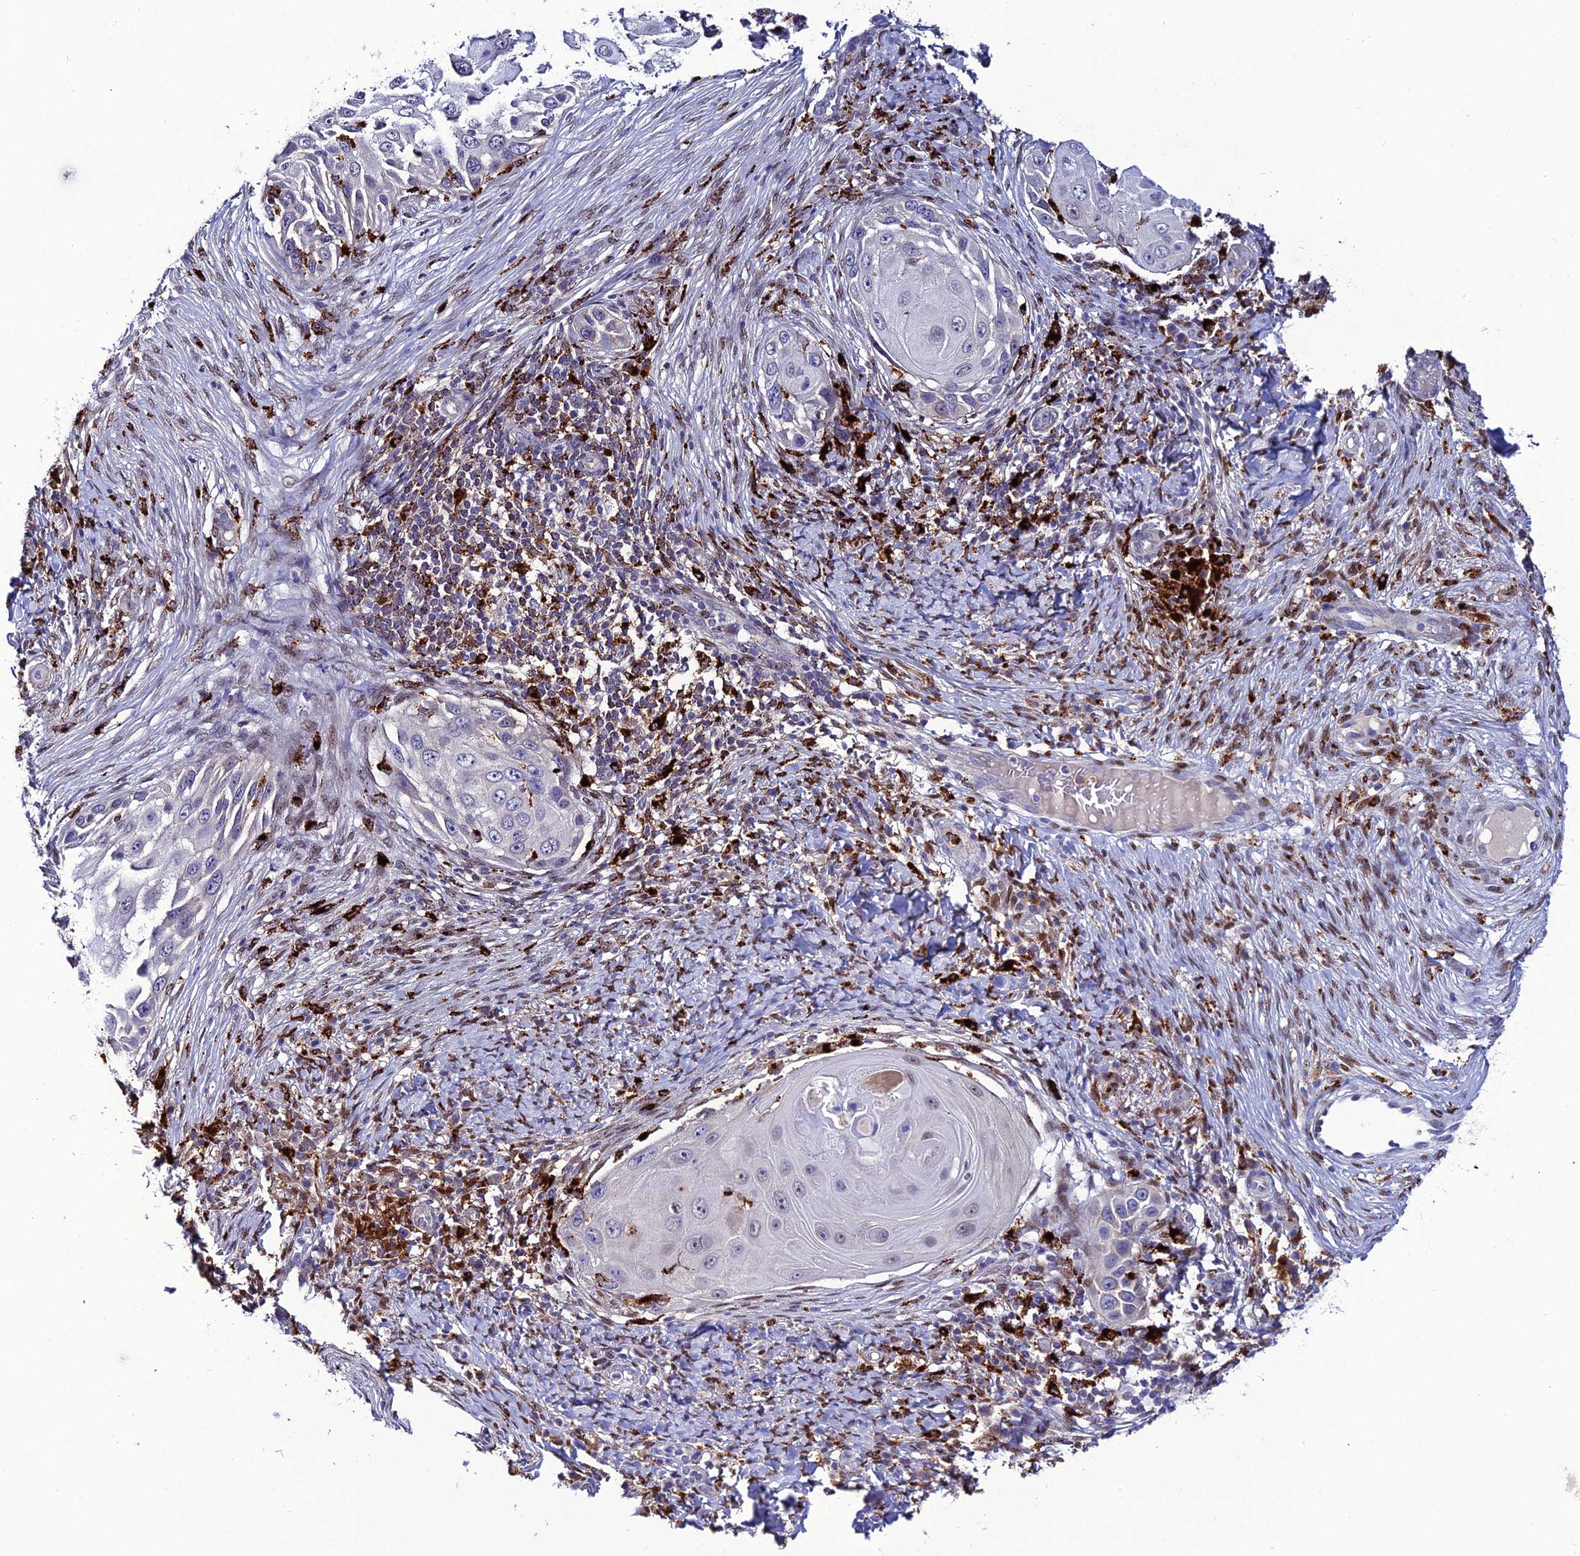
{"staining": {"intensity": "negative", "quantity": "none", "location": "none"}, "tissue": "skin cancer", "cell_type": "Tumor cells", "image_type": "cancer", "snomed": [{"axis": "morphology", "description": "Squamous cell carcinoma, NOS"}, {"axis": "topography", "description": "Skin"}], "caption": "Immunohistochemical staining of skin cancer displays no significant expression in tumor cells. (DAB (3,3'-diaminobenzidine) immunohistochemistry, high magnification).", "gene": "HIC1", "patient": {"sex": "female", "age": 44}}